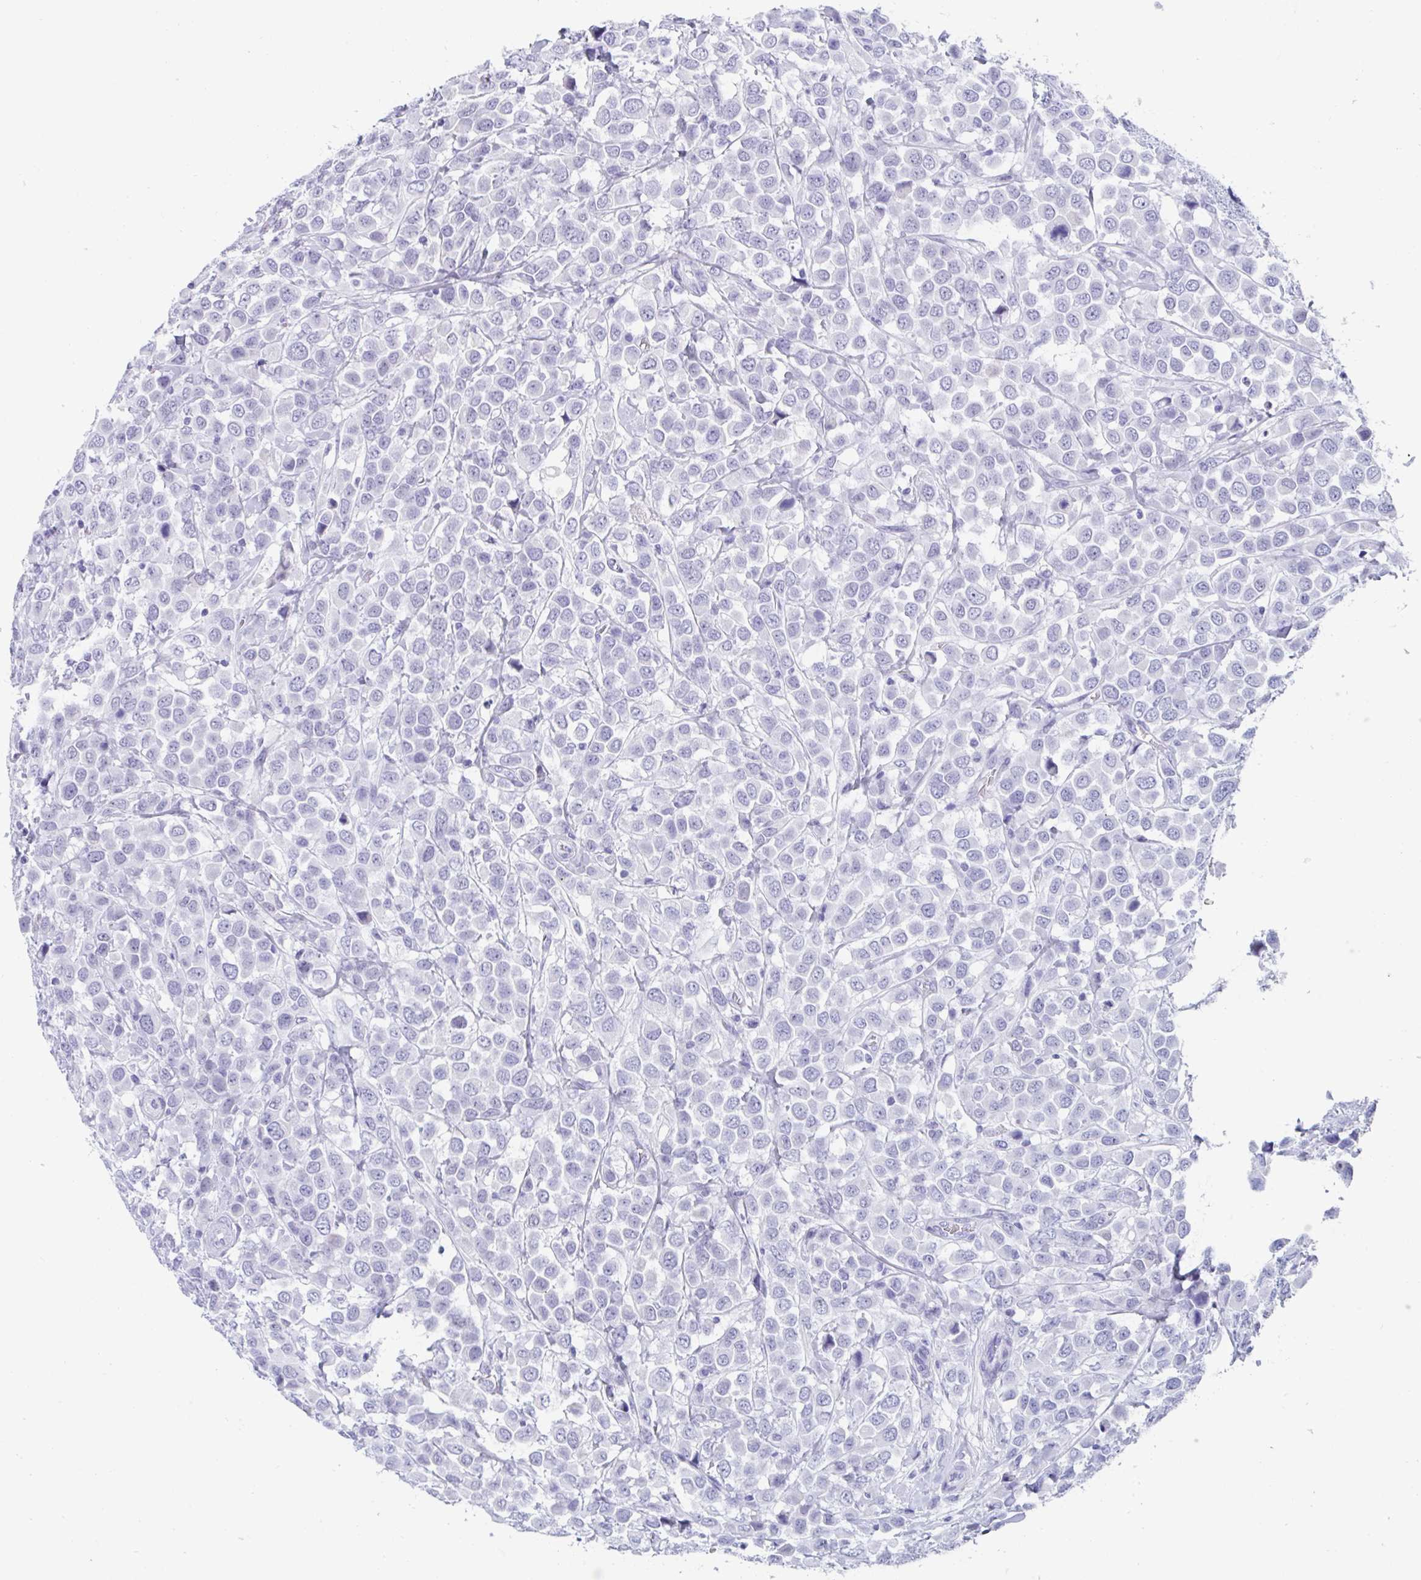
{"staining": {"intensity": "negative", "quantity": "none", "location": "none"}, "tissue": "breast cancer", "cell_type": "Tumor cells", "image_type": "cancer", "snomed": [{"axis": "morphology", "description": "Duct carcinoma"}, {"axis": "topography", "description": "Breast"}], "caption": "Image shows no protein staining in tumor cells of breast cancer (infiltrating ductal carcinoma) tissue. The staining was performed using DAB (3,3'-diaminobenzidine) to visualize the protein expression in brown, while the nuclei were stained in blue with hematoxylin (Magnification: 20x).", "gene": "GKN2", "patient": {"sex": "female", "age": 61}}